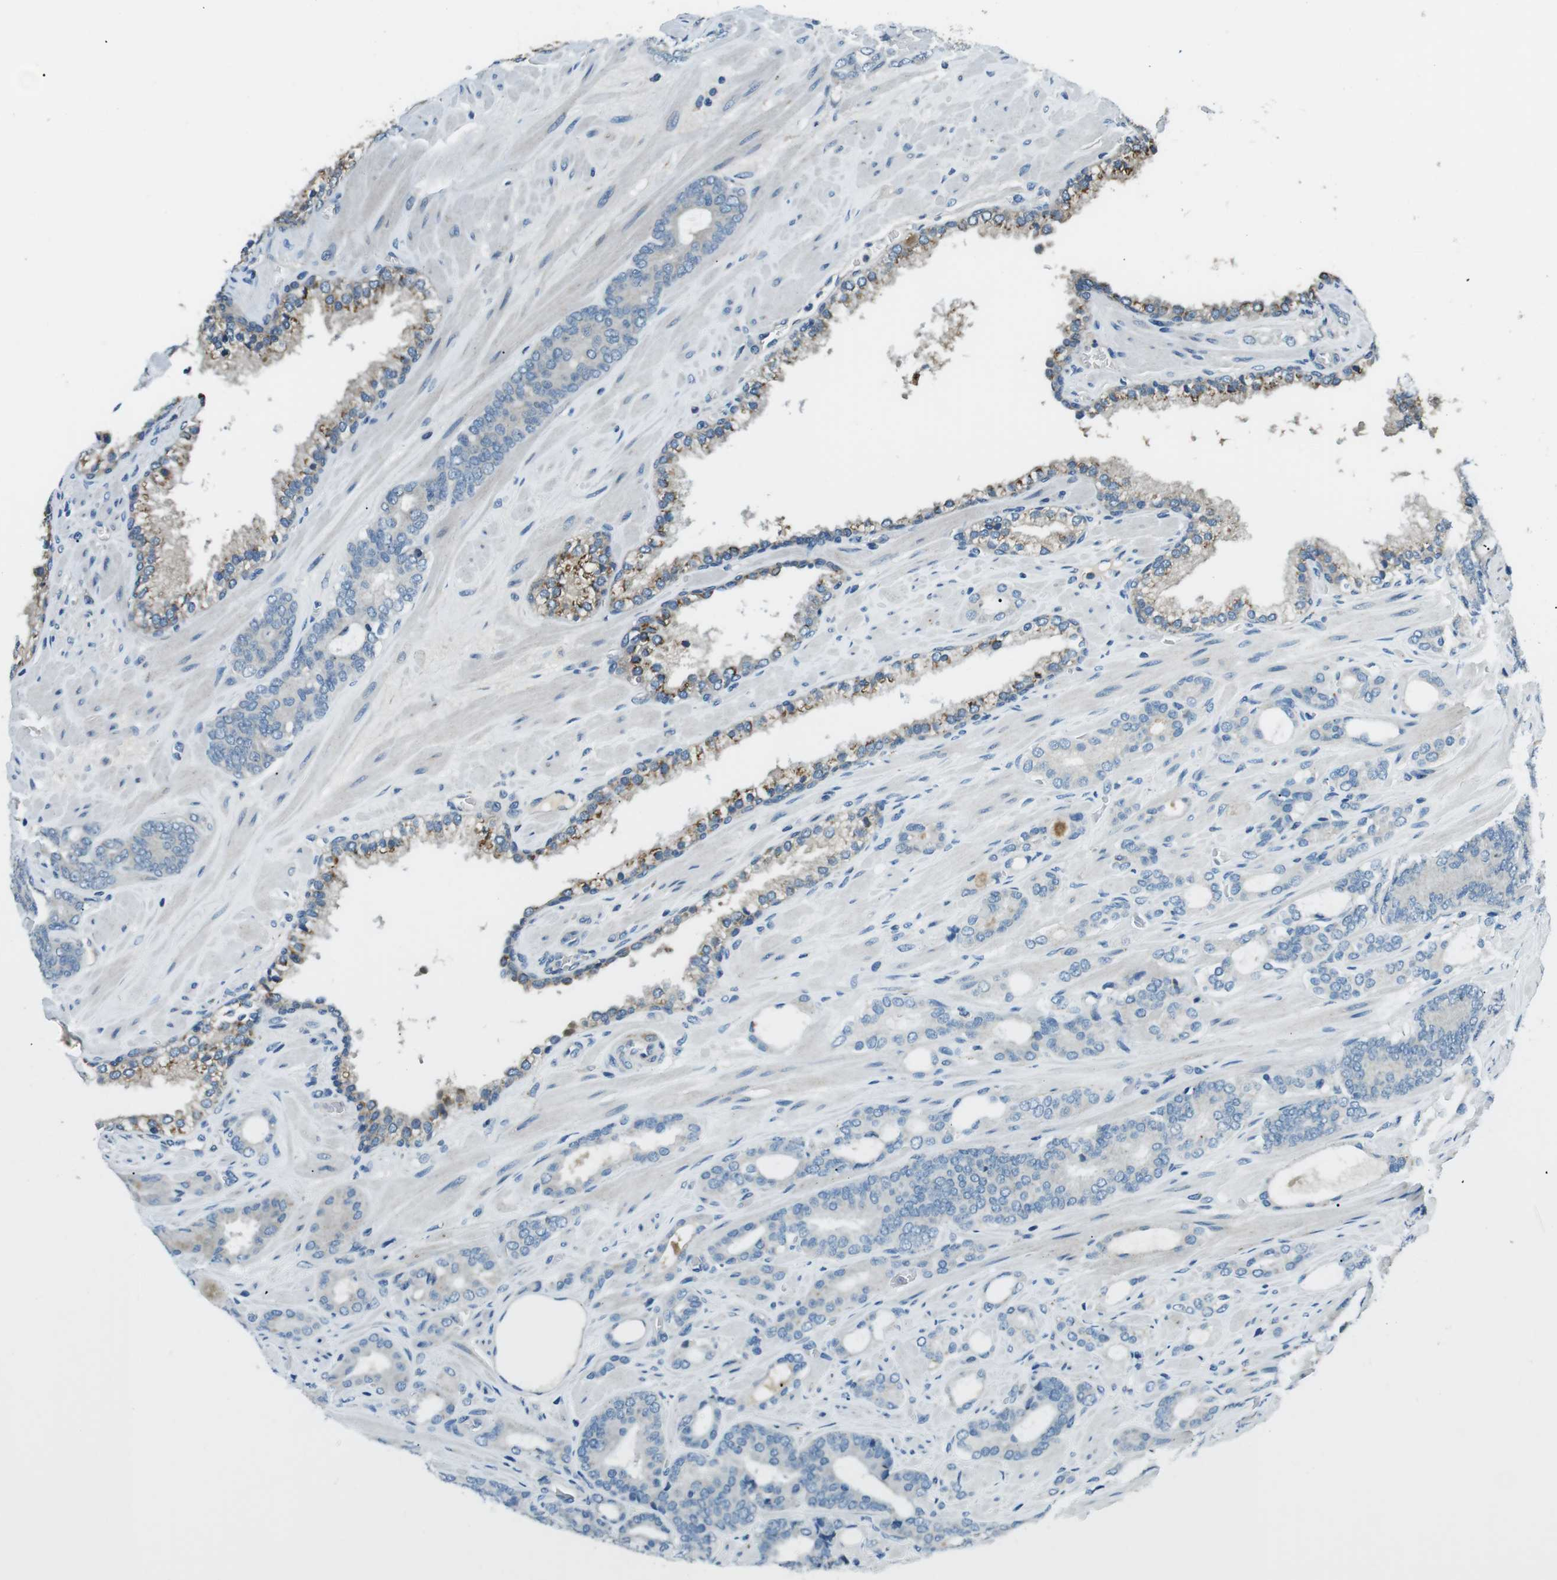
{"staining": {"intensity": "strong", "quantity": "25%-75%", "location": "cytoplasmic/membranous"}, "tissue": "prostate cancer", "cell_type": "Tumor cells", "image_type": "cancer", "snomed": [{"axis": "morphology", "description": "Adenocarcinoma, Low grade"}, {"axis": "topography", "description": "Prostate"}], "caption": "Brown immunohistochemical staining in adenocarcinoma (low-grade) (prostate) demonstrates strong cytoplasmic/membranous expression in approximately 25%-75% of tumor cells.", "gene": "FAM3B", "patient": {"sex": "male", "age": 63}}